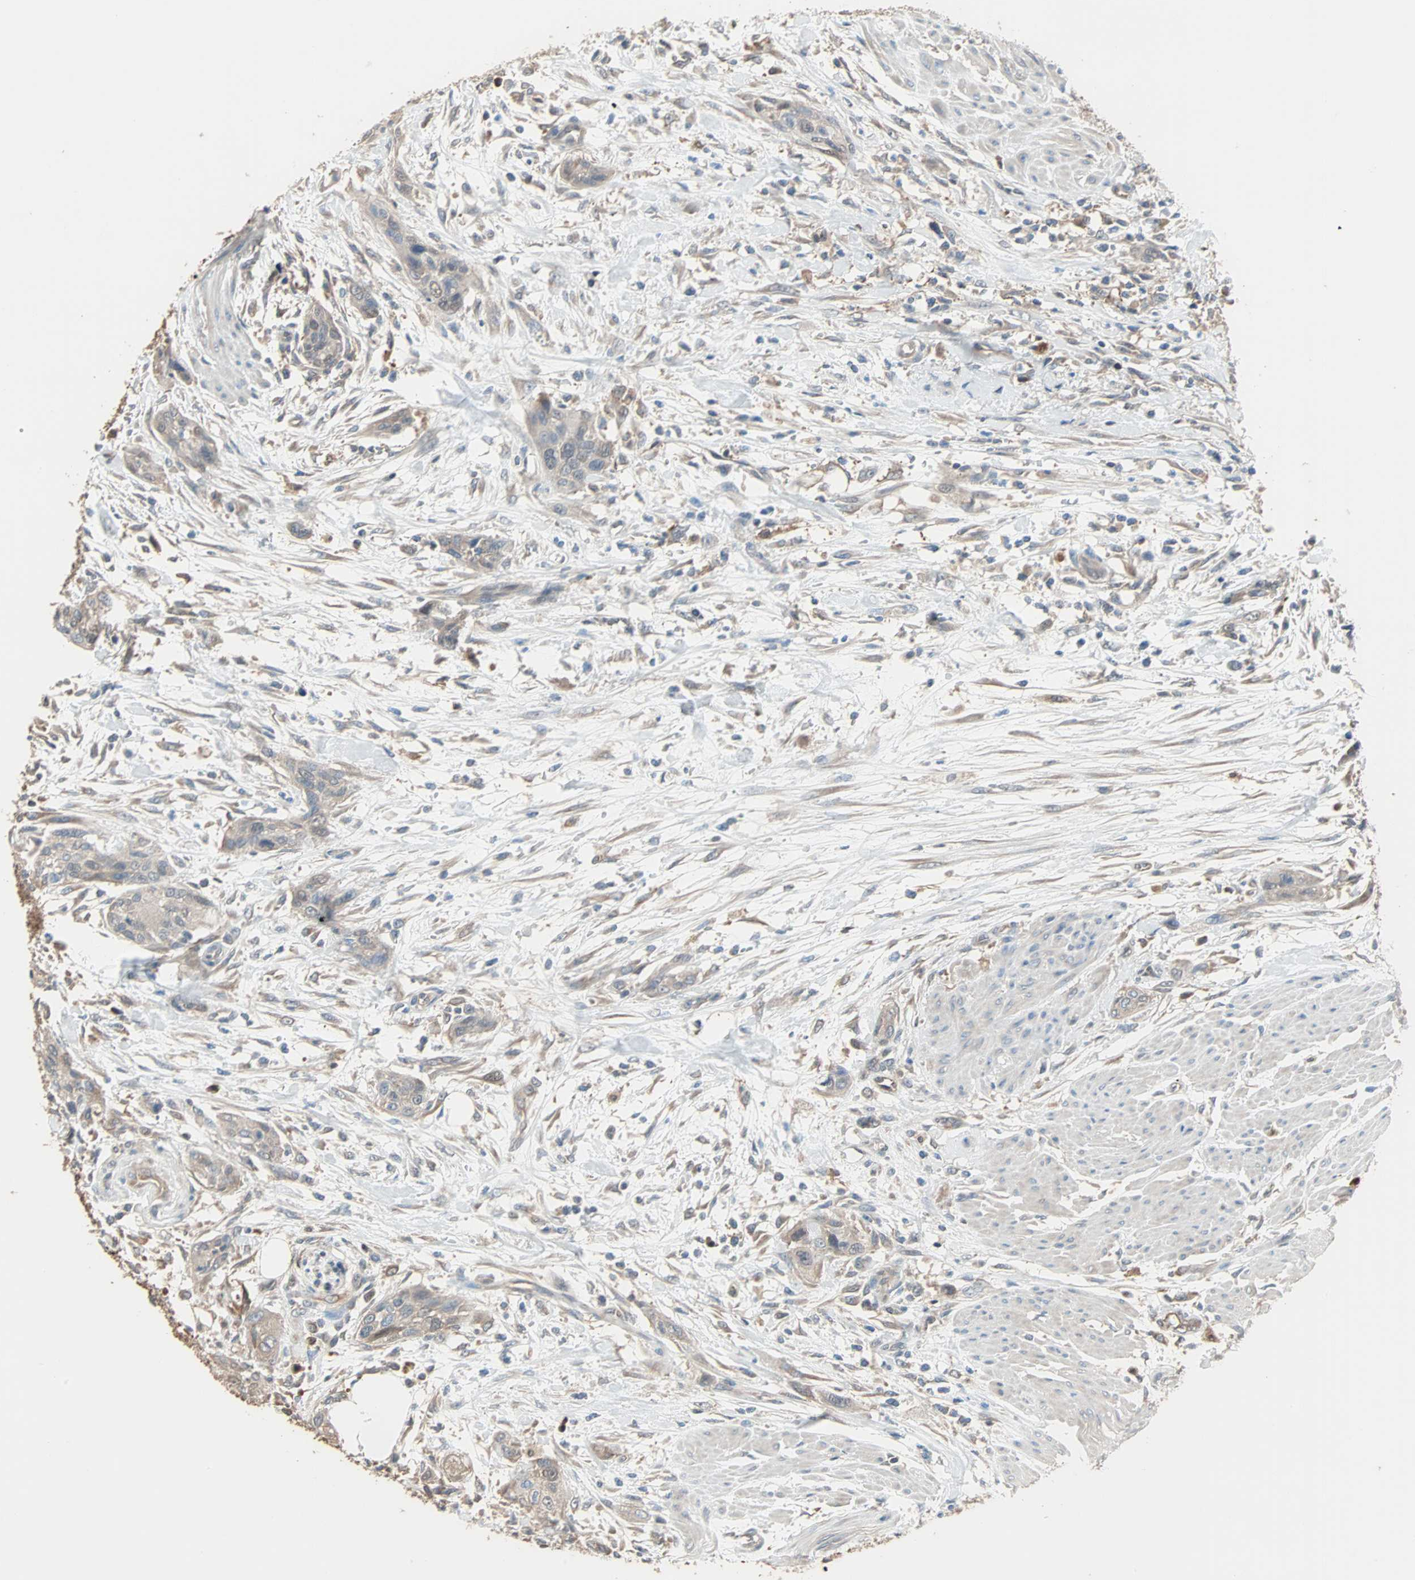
{"staining": {"intensity": "weak", "quantity": "25%-75%", "location": "cytoplasmic/membranous"}, "tissue": "urothelial cancer", "cell_type": "Tumor cells", "image_type": "cancer", "snomed": [{"axis": "morphology", "description": "Urothelial carcinoma, High grade"}, {"axis": "topography", "description": "Urinary bladder"}], "caption": "High-grade urothelial carcinoma stained for a protein exhibits weak cytoplasmic/membranous positivity in tumor cells. (DAB (3,3'-diaminobenzidine) IHC with brightfield microscopy, high magnification).", "gene": "PRDX1", "patient": {"sex": "male", "age": 35}}